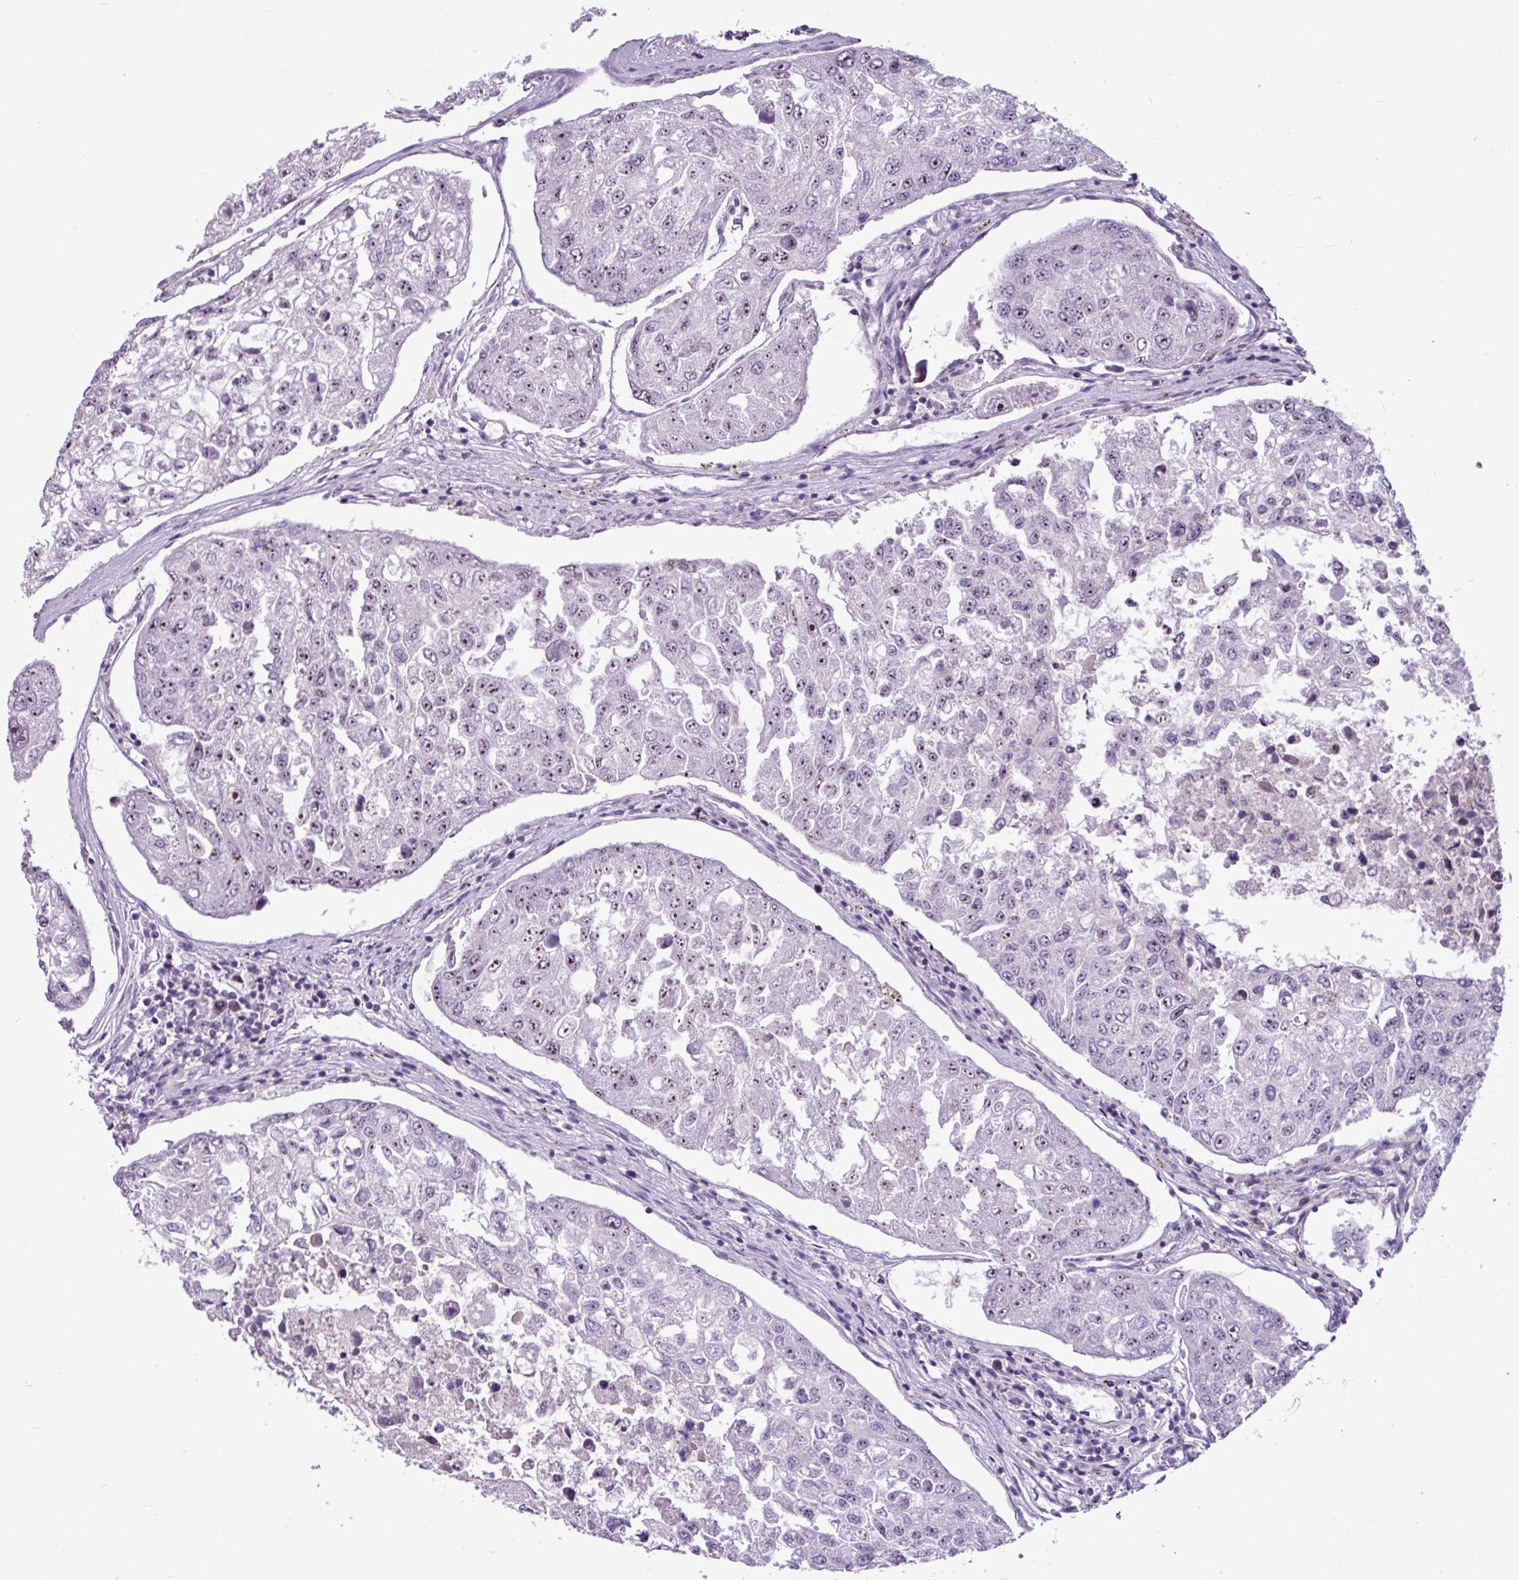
{"staining": {"intensity": "moderate", "quantity": ">75%", "location": "nuclear"}, "tissue": "urothelial cancer", "cell_type": "Tumor cells", "image_type": "cancer", "snomed": [{"axis": "morphology", "description": "Urothelial carcinoma, High grade"}, {"axis": "topography", "description": "Lymph node"}, {"axis": "topography", "description": "Urinary bladder"}], "caption": "Immunohistochemical staining of human high-grade urothelial carcinoma displays moderate nuclear protein expression in approximately >75% of tumor cells.", "gene": "UTP18", "patient": {"sex": "male", "age": 51}}